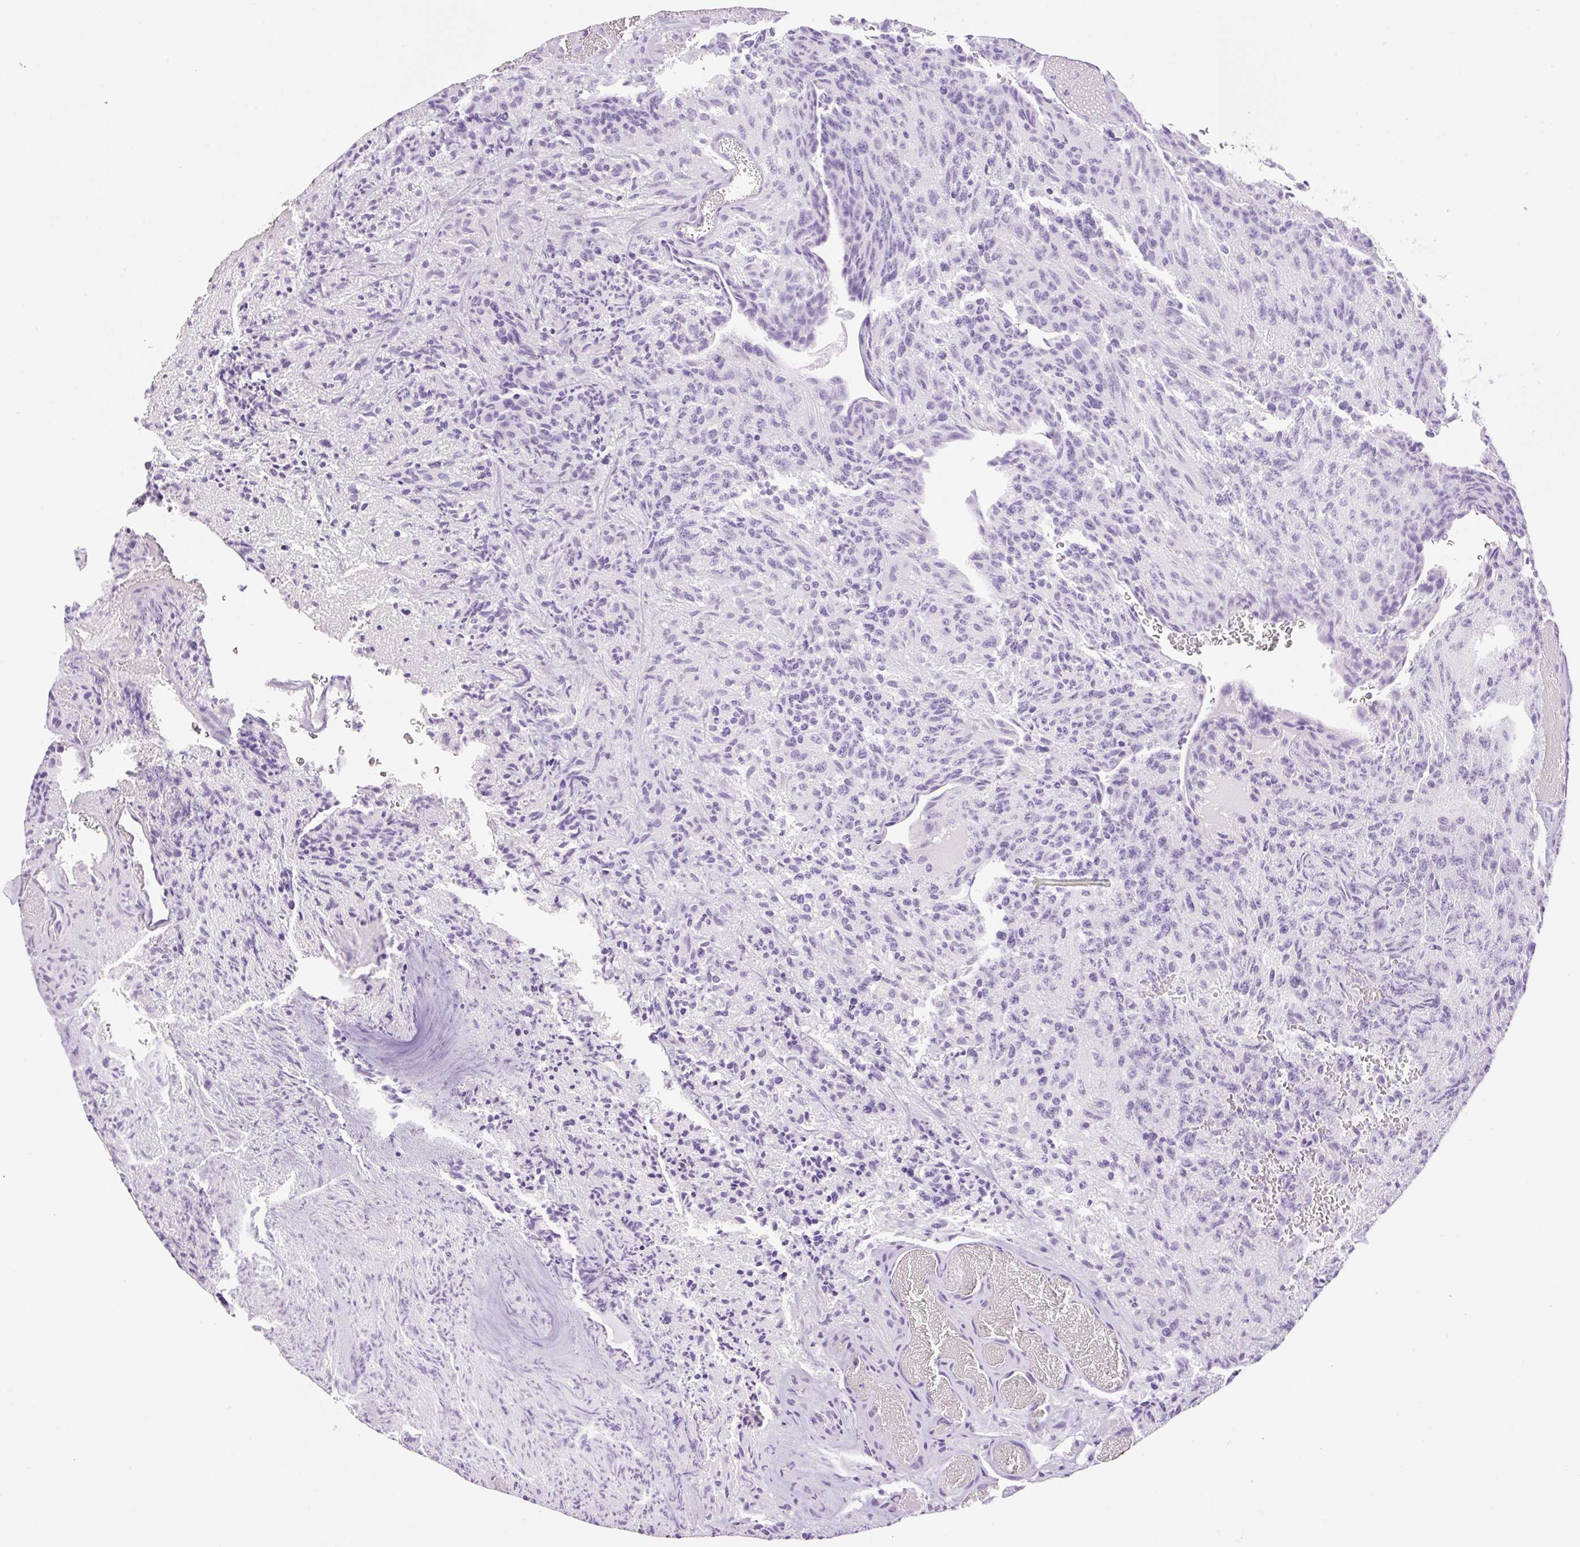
{"staining": {"intensity": "negative", "quantity": "none", "location": "none"}, "tissue": "glioma", "cell_type": "Tumor cells", "image_type": "cancer", "snomed": [{"axis": "morphology", "description": "Glioma, malignant, High grade"}, {"axis": "topography", "description": "Brain"}], "caption": "This is a image of IHC staining of malignant high-grade glioma, which shows no staining in tumor cells.", "gene": "SP140L", "patient": {"sex": "male", "age": 36}}